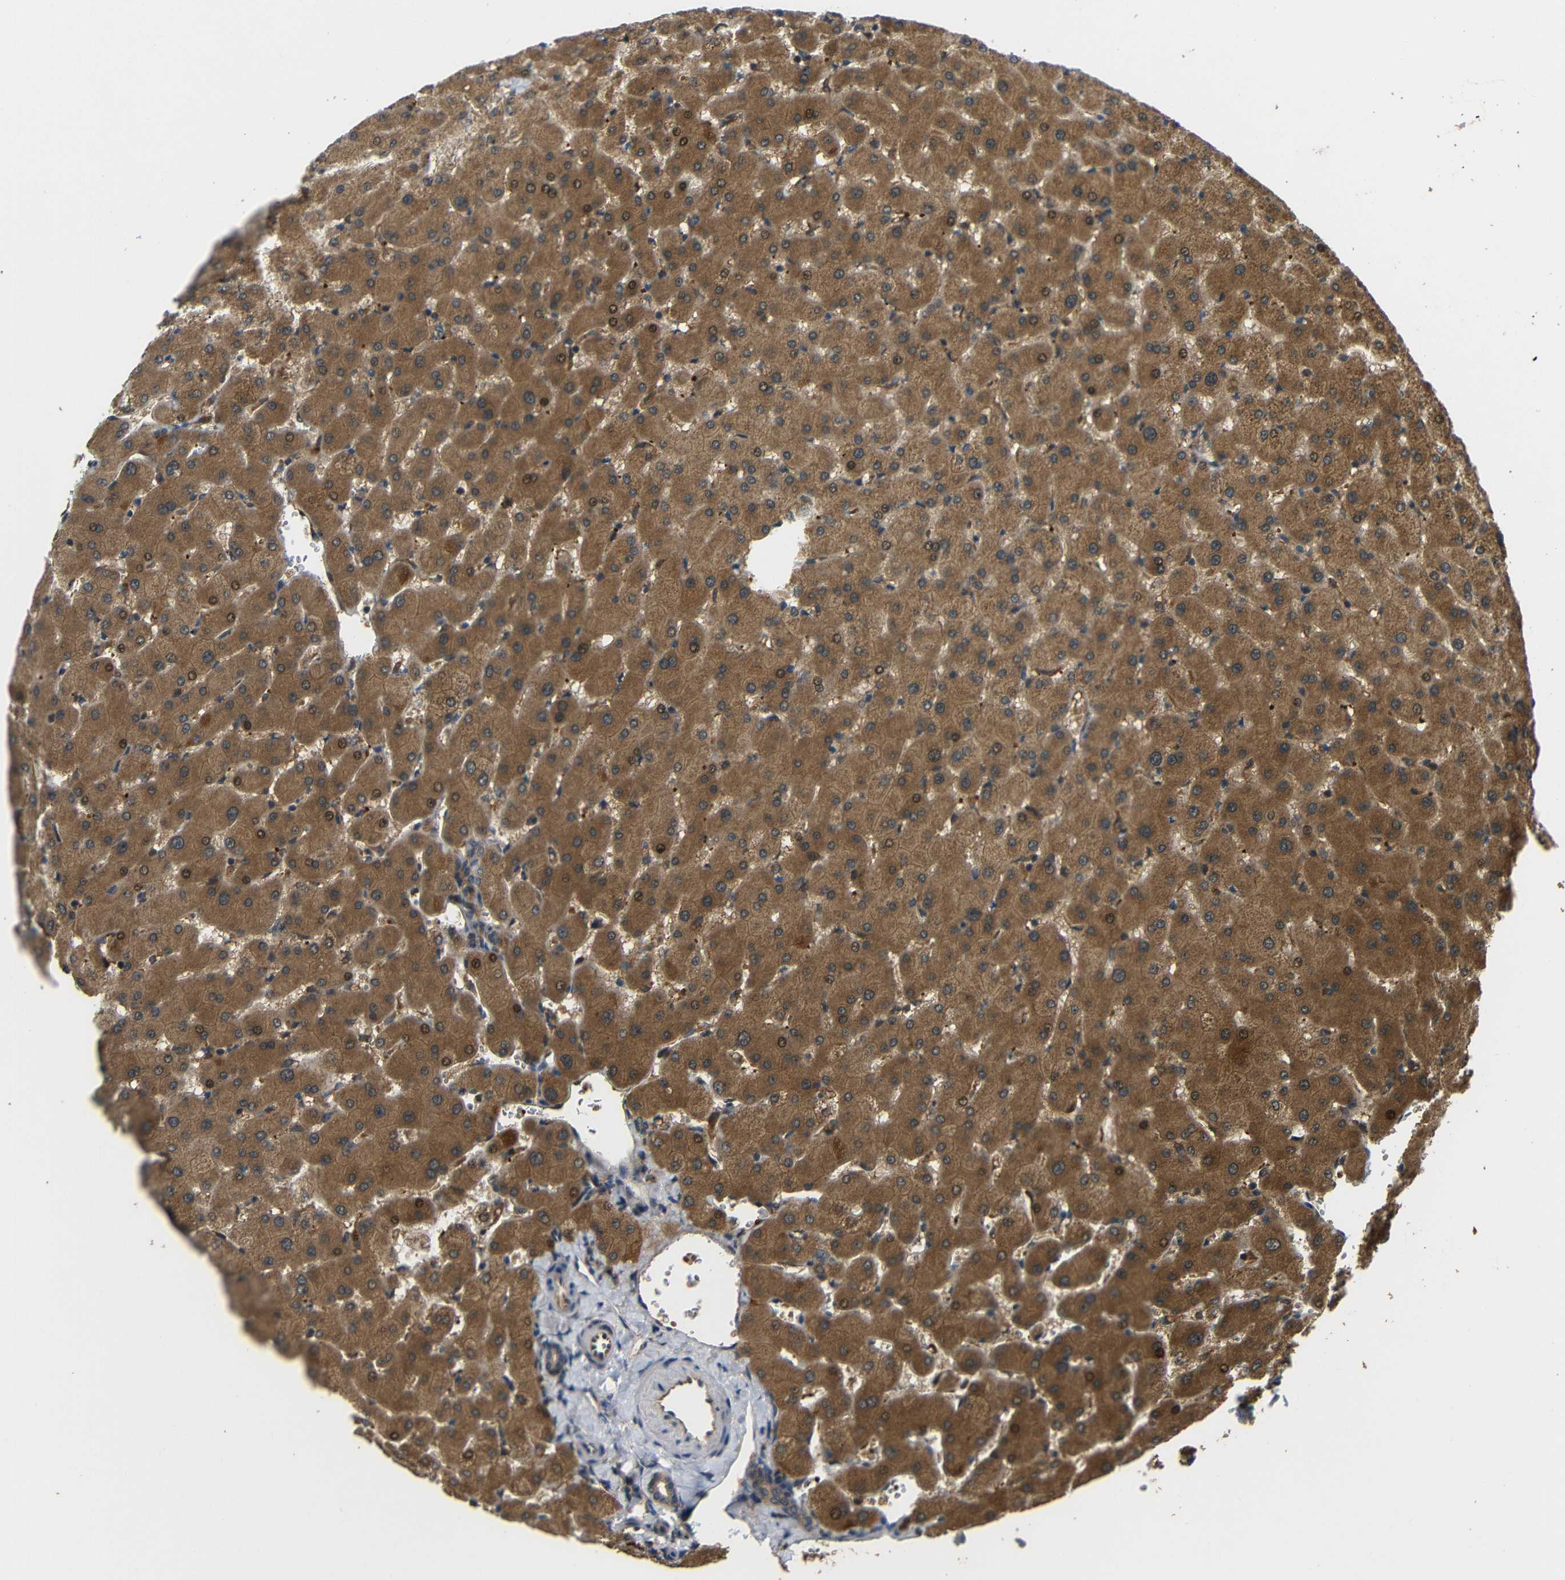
{"staining": {"intensity": "weak", "quantity": ">75%", "location": "cytoplasmic/membranous"}, "tissue": "liver", "cell_type": "Cholangiocytes", "image_type": "normal", "snomed": [{"axis": "morphology", "description": "Normal tissue, NOS"}, {"axis": "topography", "description": "Liver"}], "caption": "Liver stained for a protein (brown) displays weak cytoplasmic/membranous positive expression in approximately >75% of cholangiocytes.", "gene": "EPHB2", "patient": {"sex": "female", "age": 63}}